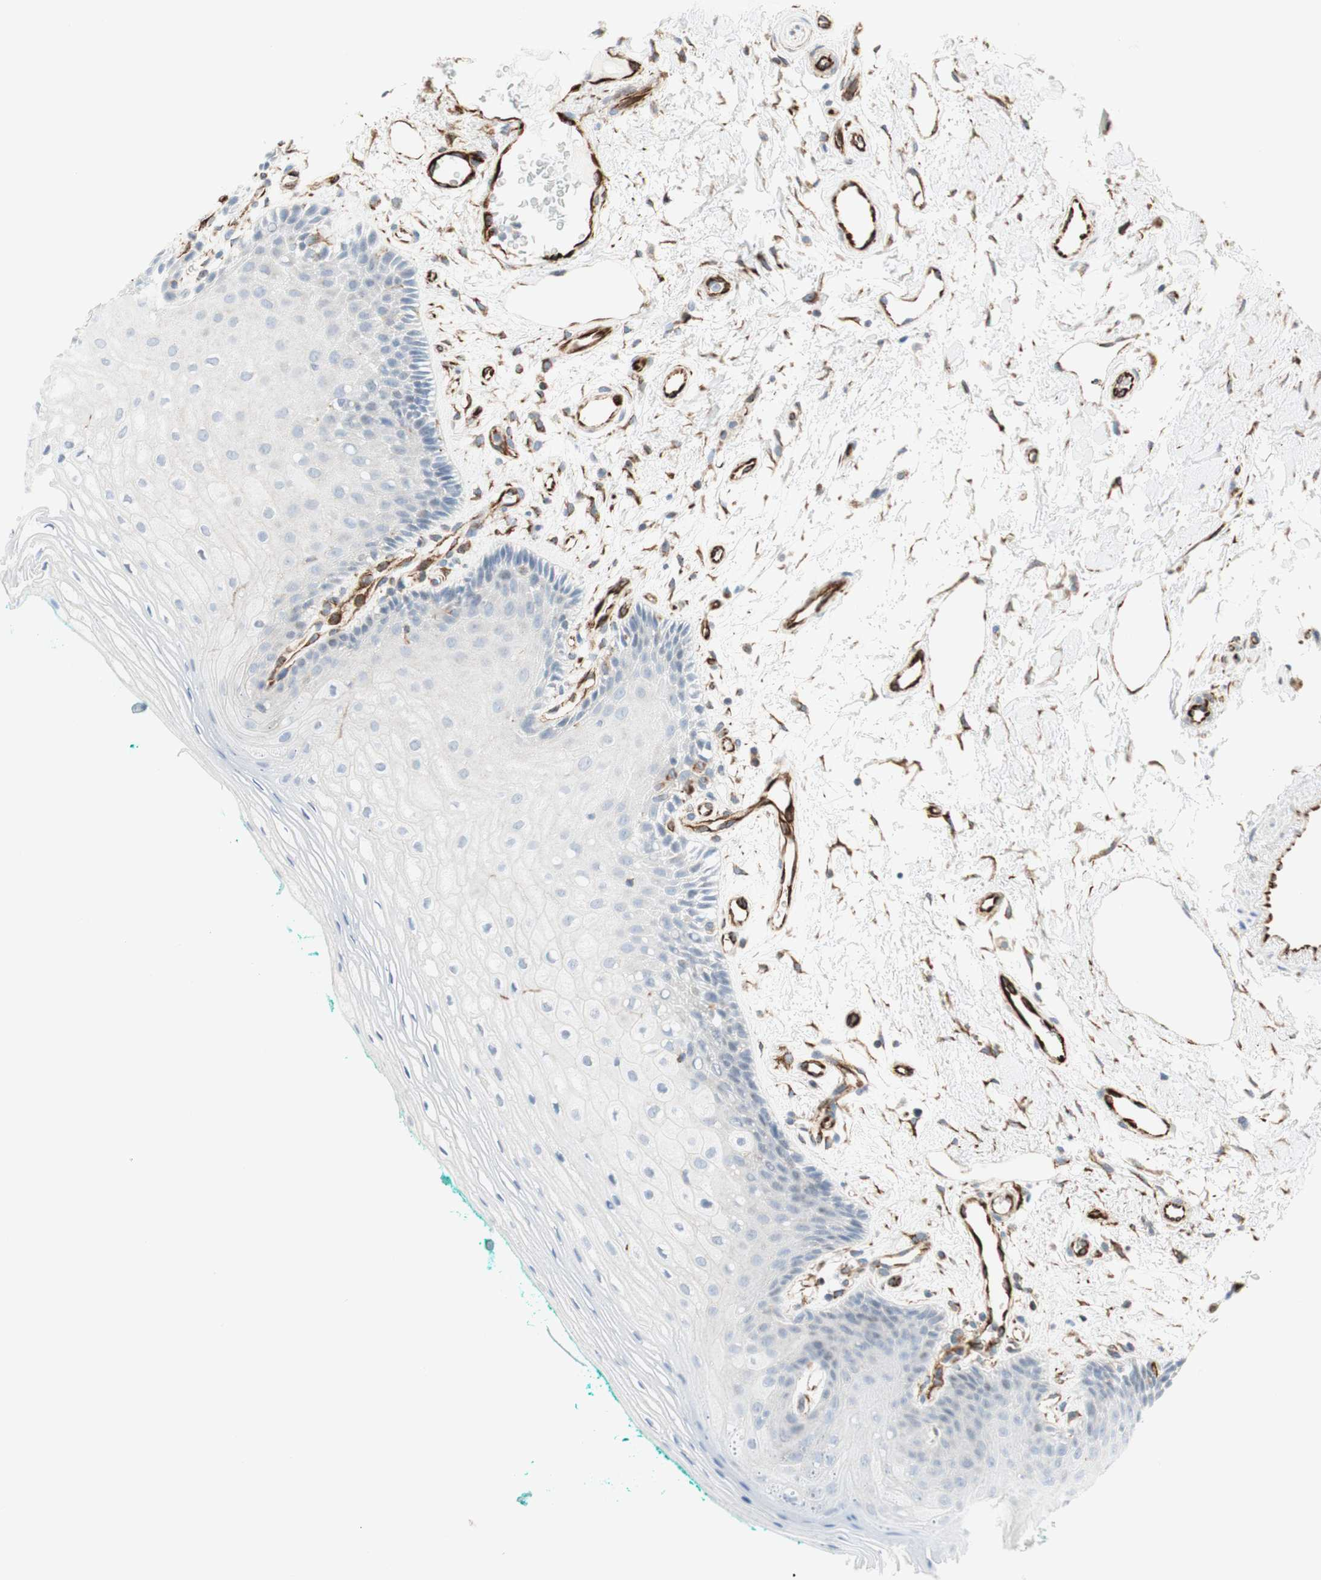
{"staining": {"intensity": "negative", "quantity": "none", "location": "none"}, "tissue": "oral mucosa", "cell_type": "Squamous epithelial cells", "image_type": "normal", "snomed": [{"axis": "morphology", "description": "Normal tissue, NOS"}, {"axis": "topography", "description": "Skeletal muscle"}, {"axis": "topography", "description": "Oral tissue"}, {"axis": "topography", "description": "Peripheral nerve tissue"}], "caption": "Immunohistochemistry (IHC) micrograph of normal oral mucosa stained for a protein (brown), which exhibits no positivity in squamous epithelial cells. (Brightfield microscopy of DAB immunohistochemistry (IHC) at high magnification).", "gene": "POU2AF1", "patient": {"sex": "female", "age": 84}}